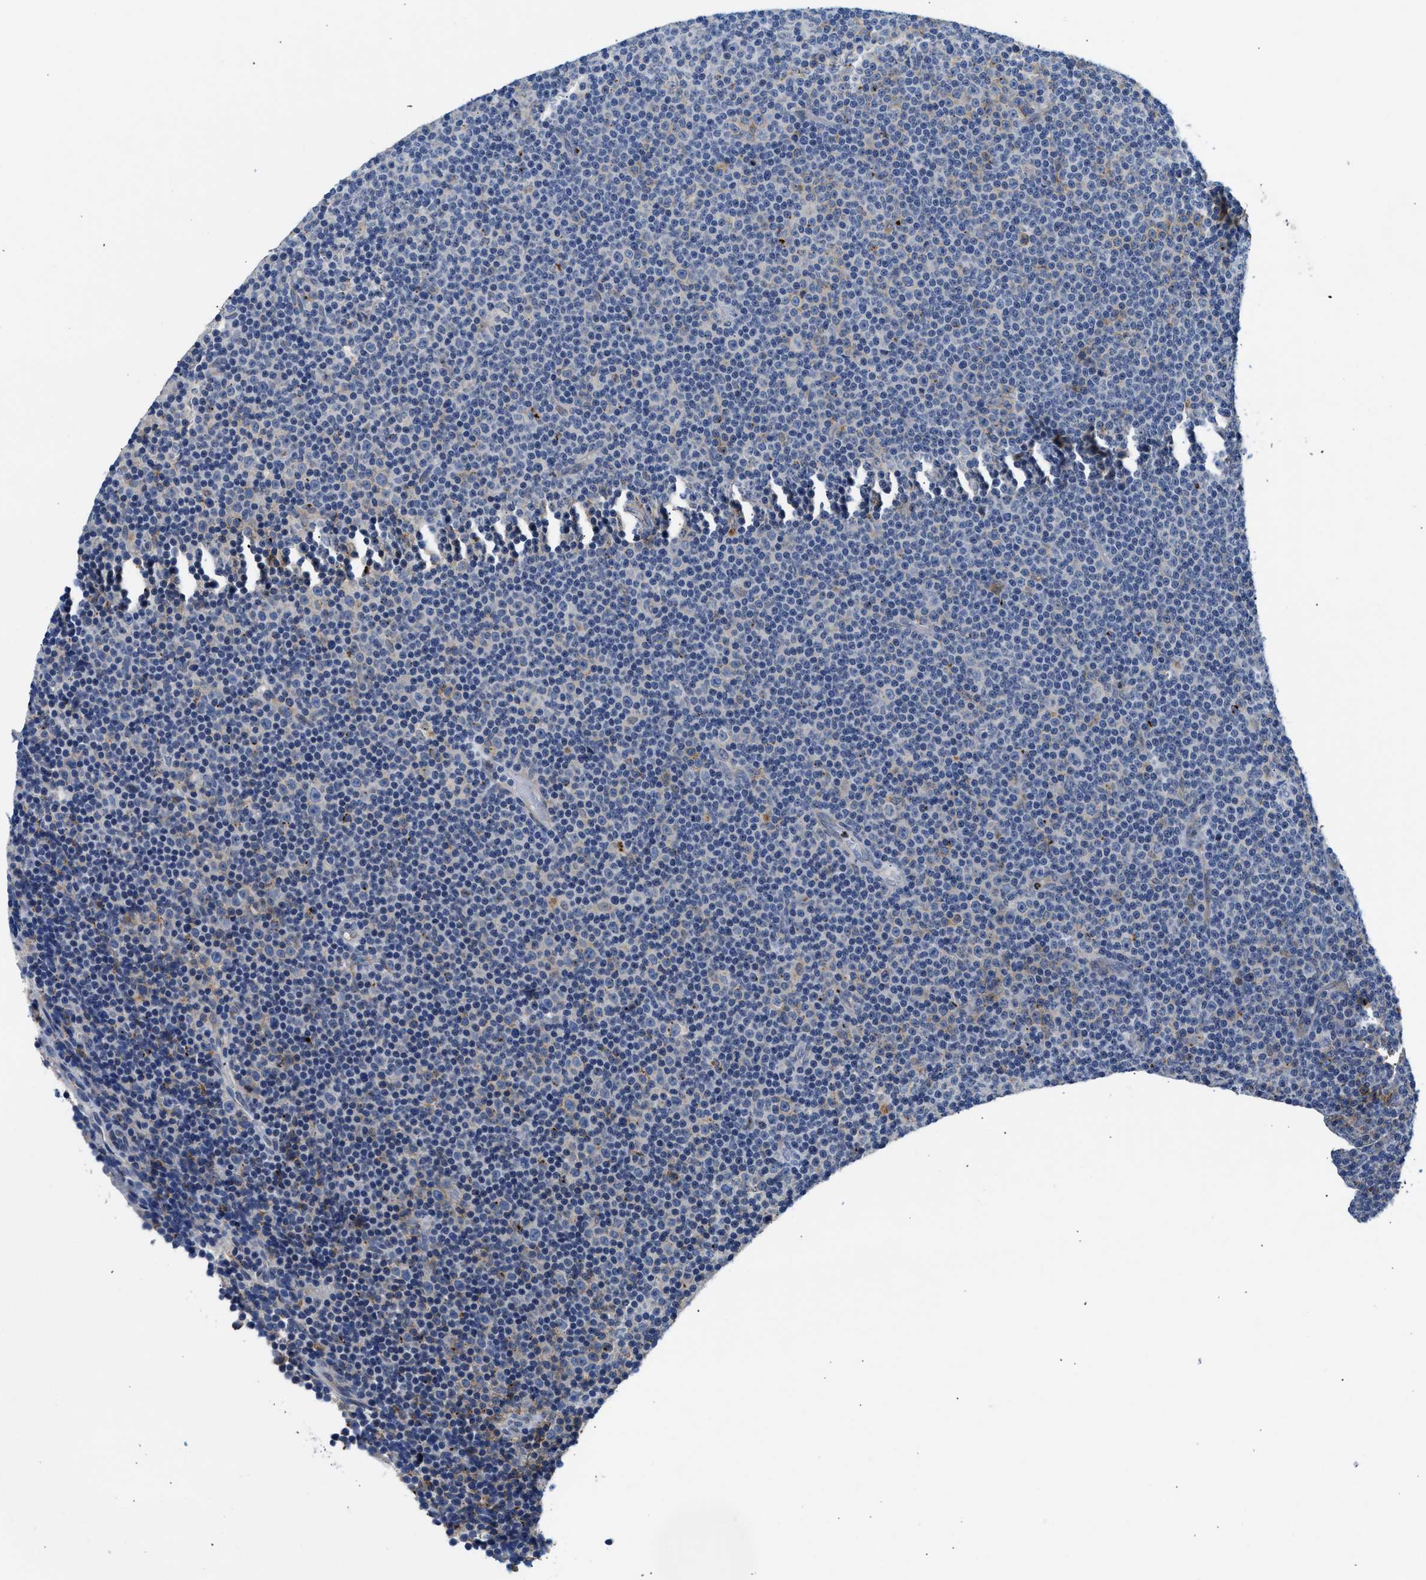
{"staining": {"intensity": "negative", "quantity": "none", "location": "none"}, "tissue": "lymphoma", "cell_type": "Tumor cells", "image_type": "cancer", "snomed": [{"axis": "morphology", "description": "Malignant lymphoma, non-Hodgkin's type, Low grade"}, {"axis": "topography", "description": "Lymph node"}], "caption": "The histopathology image exhibits no staining of tumor cells in malignant lymphoma, non-Hodgkin's type (low-grade).", "gene": "PPM1L", "patient": {"sex": "female", "age": 67}}